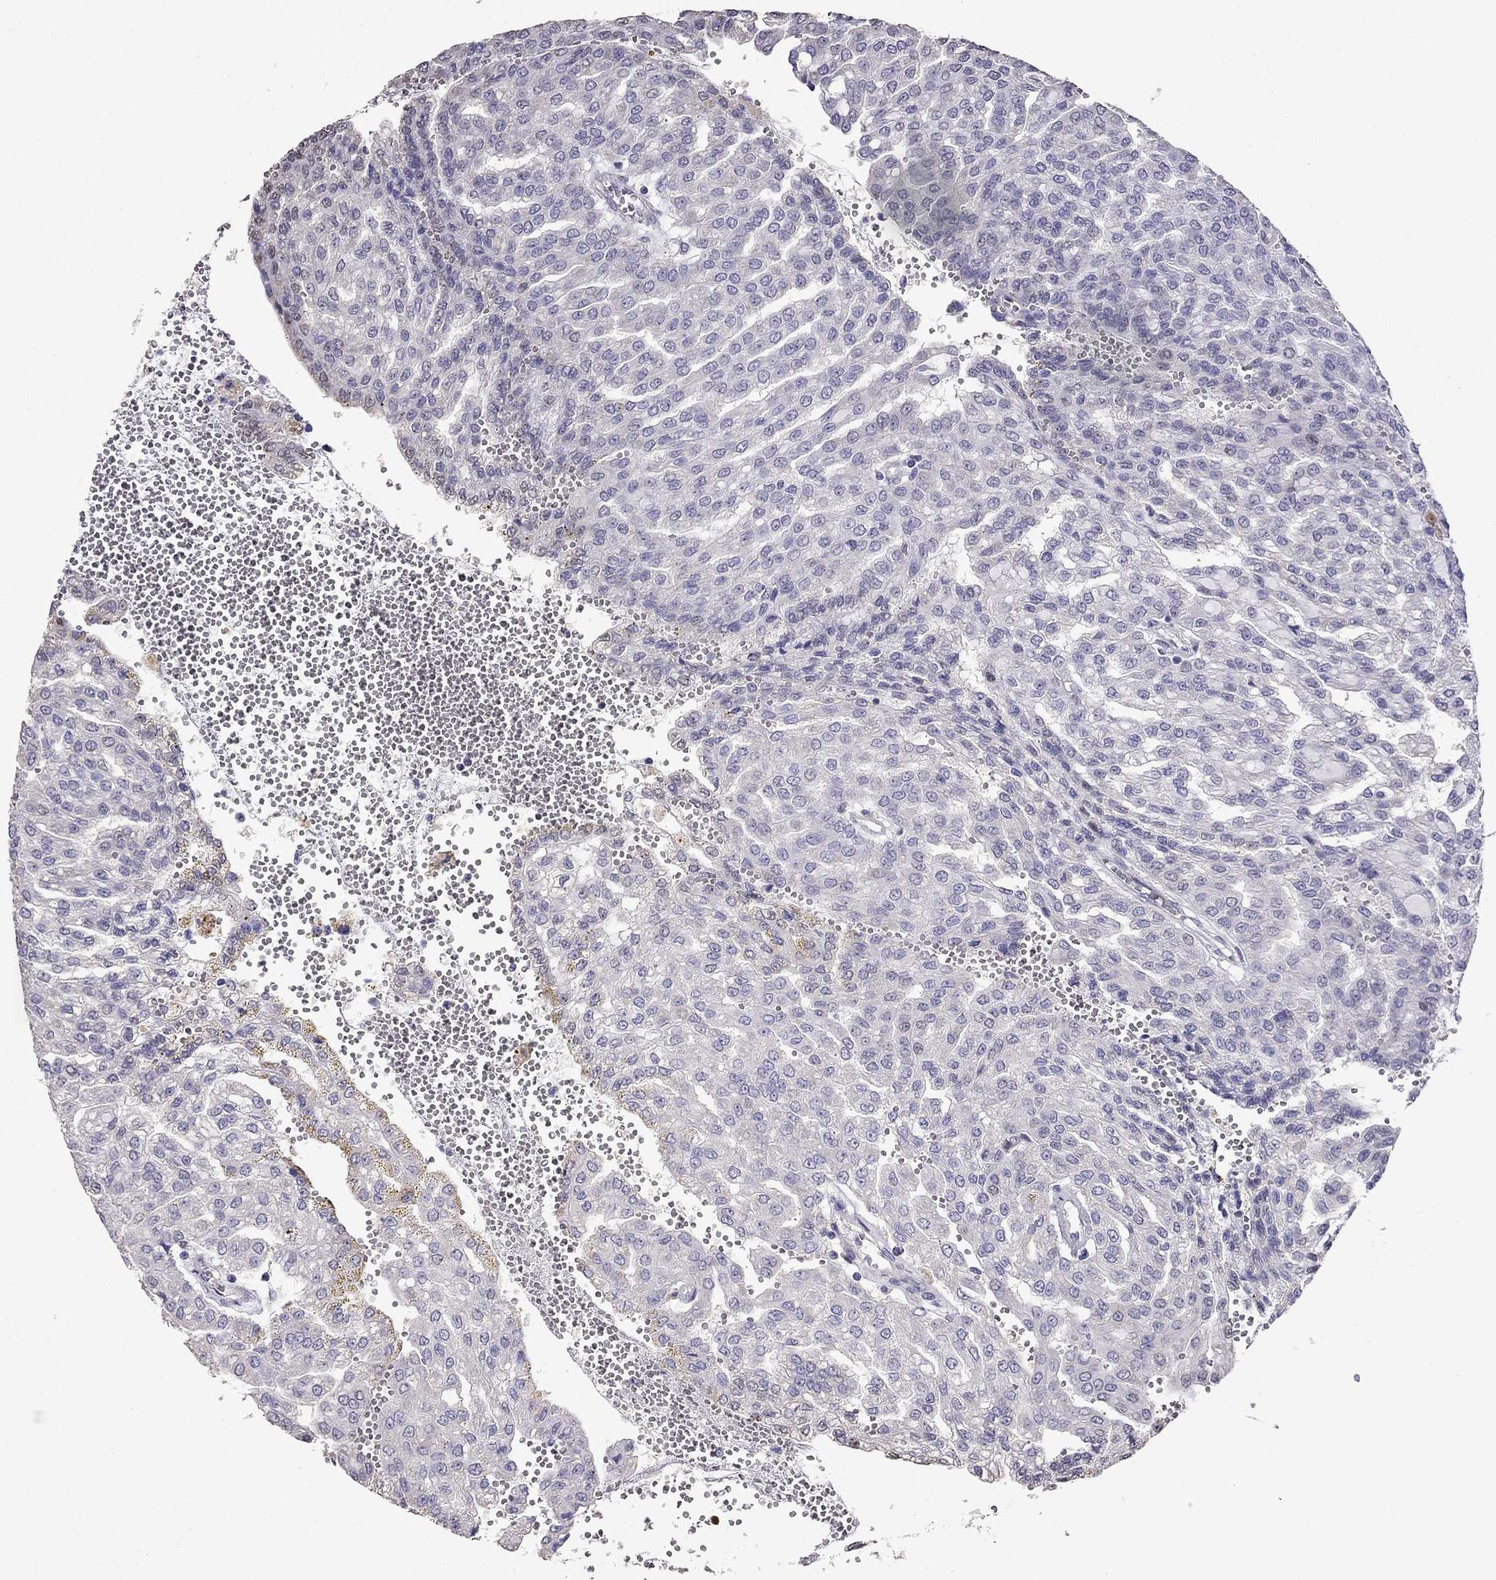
{"staining": {"intensity": "negative", "quantity": "none", "location": "none"}, "tissue": "renal cancer", "cell_type": "Tumor cells", "image_type": "cancer", "snomed": [{"axis": "morphology", "description": "Adenocarcinoma, NOS"}, {"axis": "topography", "description": "Kidney"}], "caption": "This is an immunohistochemistry micrograph of human renal cancer. There is no expression in tumor cells.", "gene": "AK5", "patient": {"sex": "male", "age": 63}}